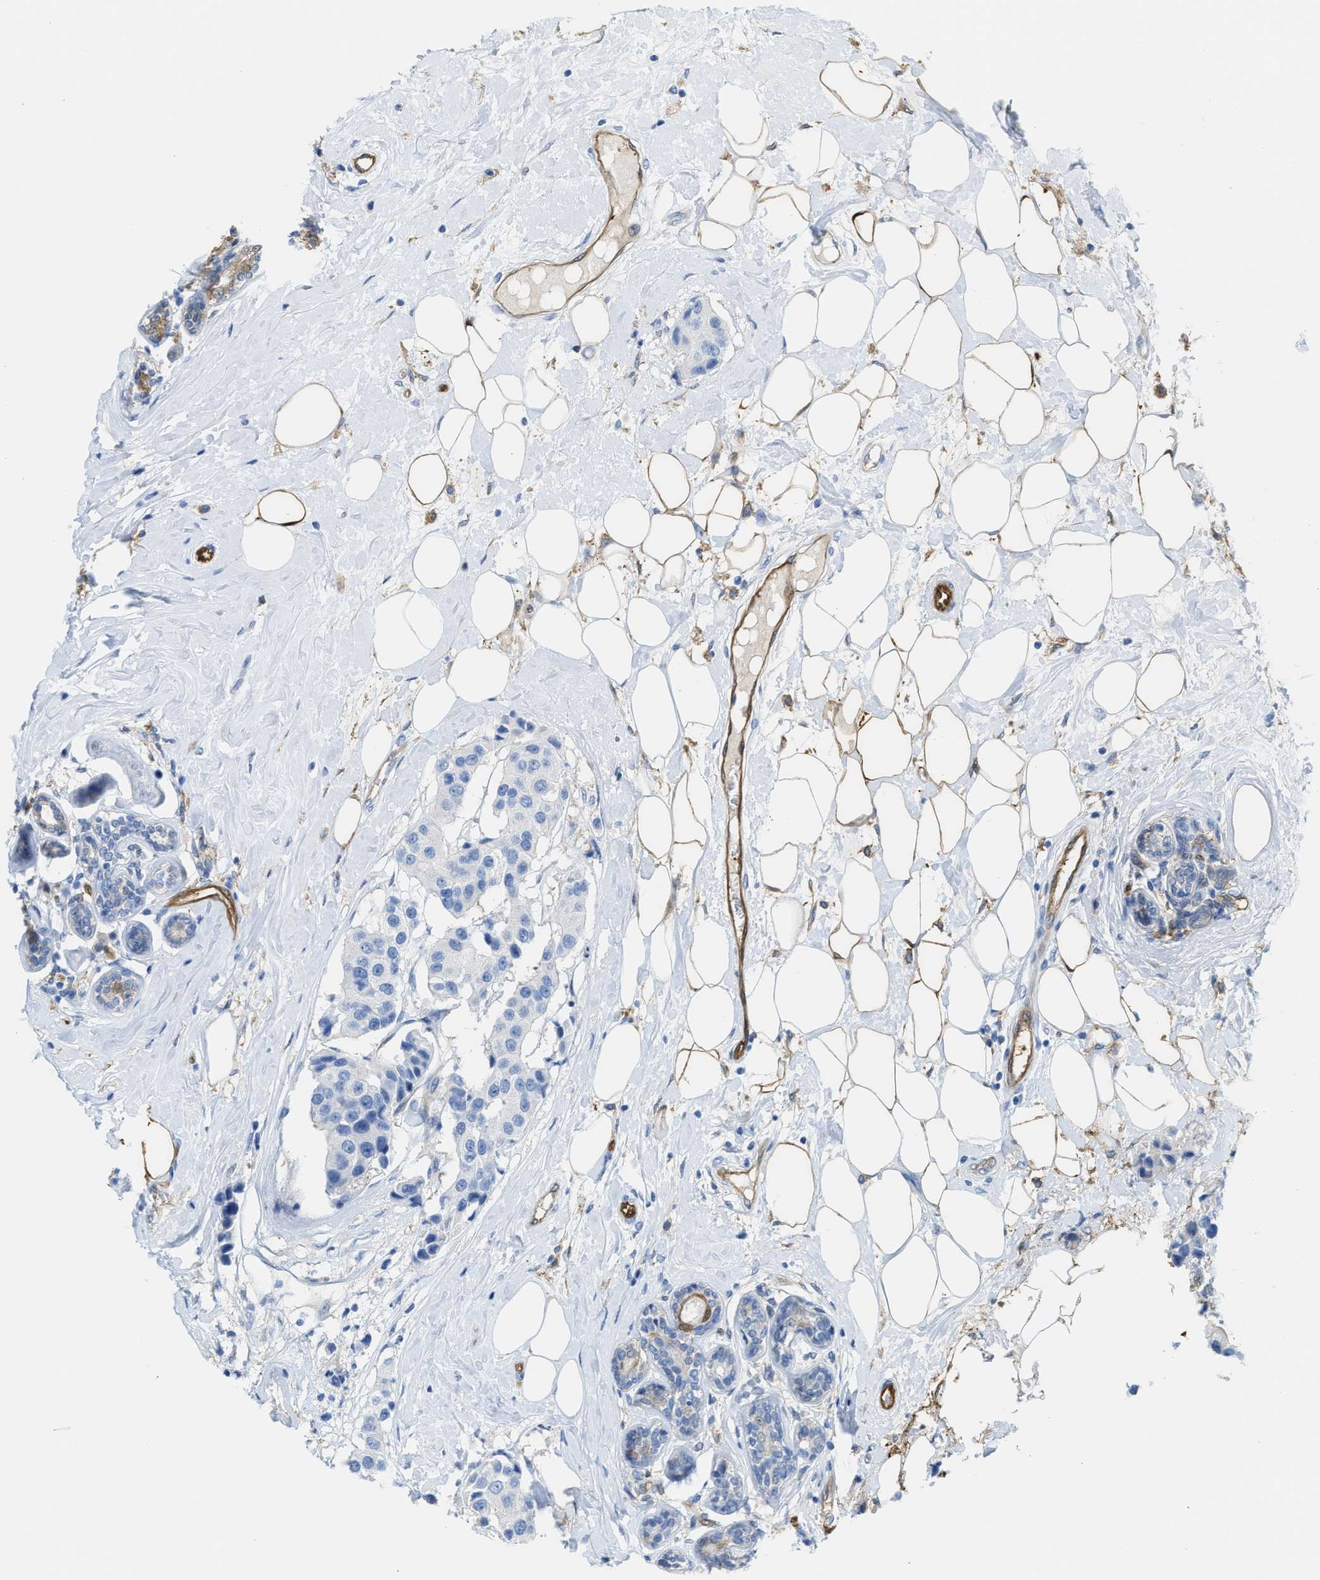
{"staining": {"intensity": "negative", "quantity": "none", "location": "none"}, "tissue": "breast cancer", "cell_type": "Tumor cells", "image_type": "cancer", "snomed": [{"axis": "morphology", "description": "Normal tissue, NOS"}, {"axis": "morphology", "description": "Duct carcinoma"}, {"axis": "topography", "description": "Breast"}], "caption": "Tumor cells are negative for brown protein staining in breast cancer.", "gene": "ASS1", "patient": {"sex": "female", "age": 39}}